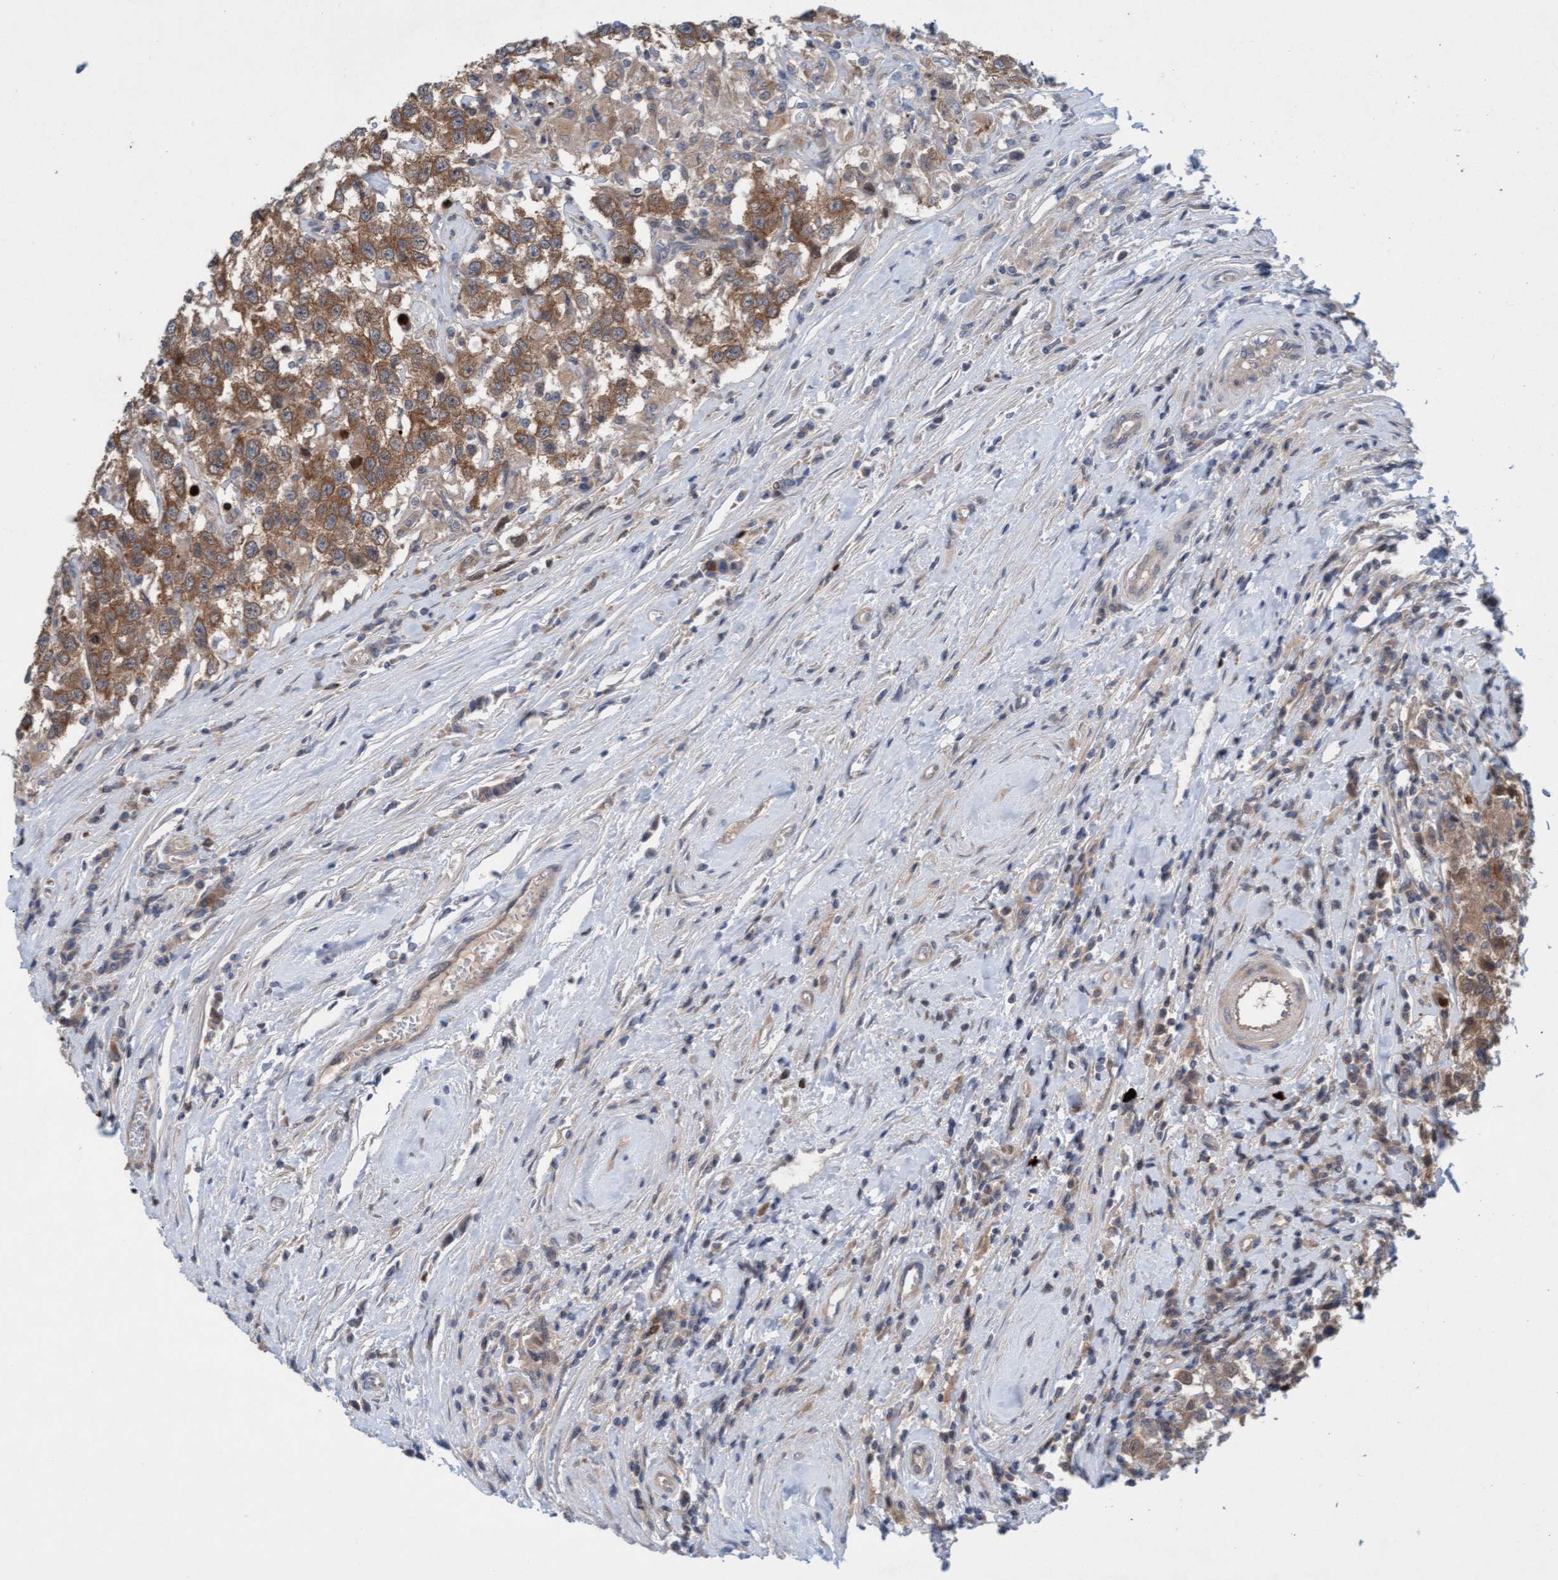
{"staining": {"intensity": "moderate", "quantity": ">75%", "location": "cytoplasmic/membranous"}, "tissue": "testis cancer", "cell_type": "Tumor cells", "image_type": "cancer", "snomed": [{"axis": "morphology", "description": "Seminoma, NOS"}, {"axis": "topography", "description": "Testis"}], "caption": "Testis cancer (seminoma) tissue displays moderate cytoplasmic/membranous positivity in about >75% of tumor cells, visualized by immunohistochemistry. The staining is performed using DAB (3,3'-diaminobenzidine) brown chromogen to label protein expression. The nuclei are counter-stained blue using hematoxylin.", "gene": "KLHL25", "patient": {"sex": "male", "age": 41}}